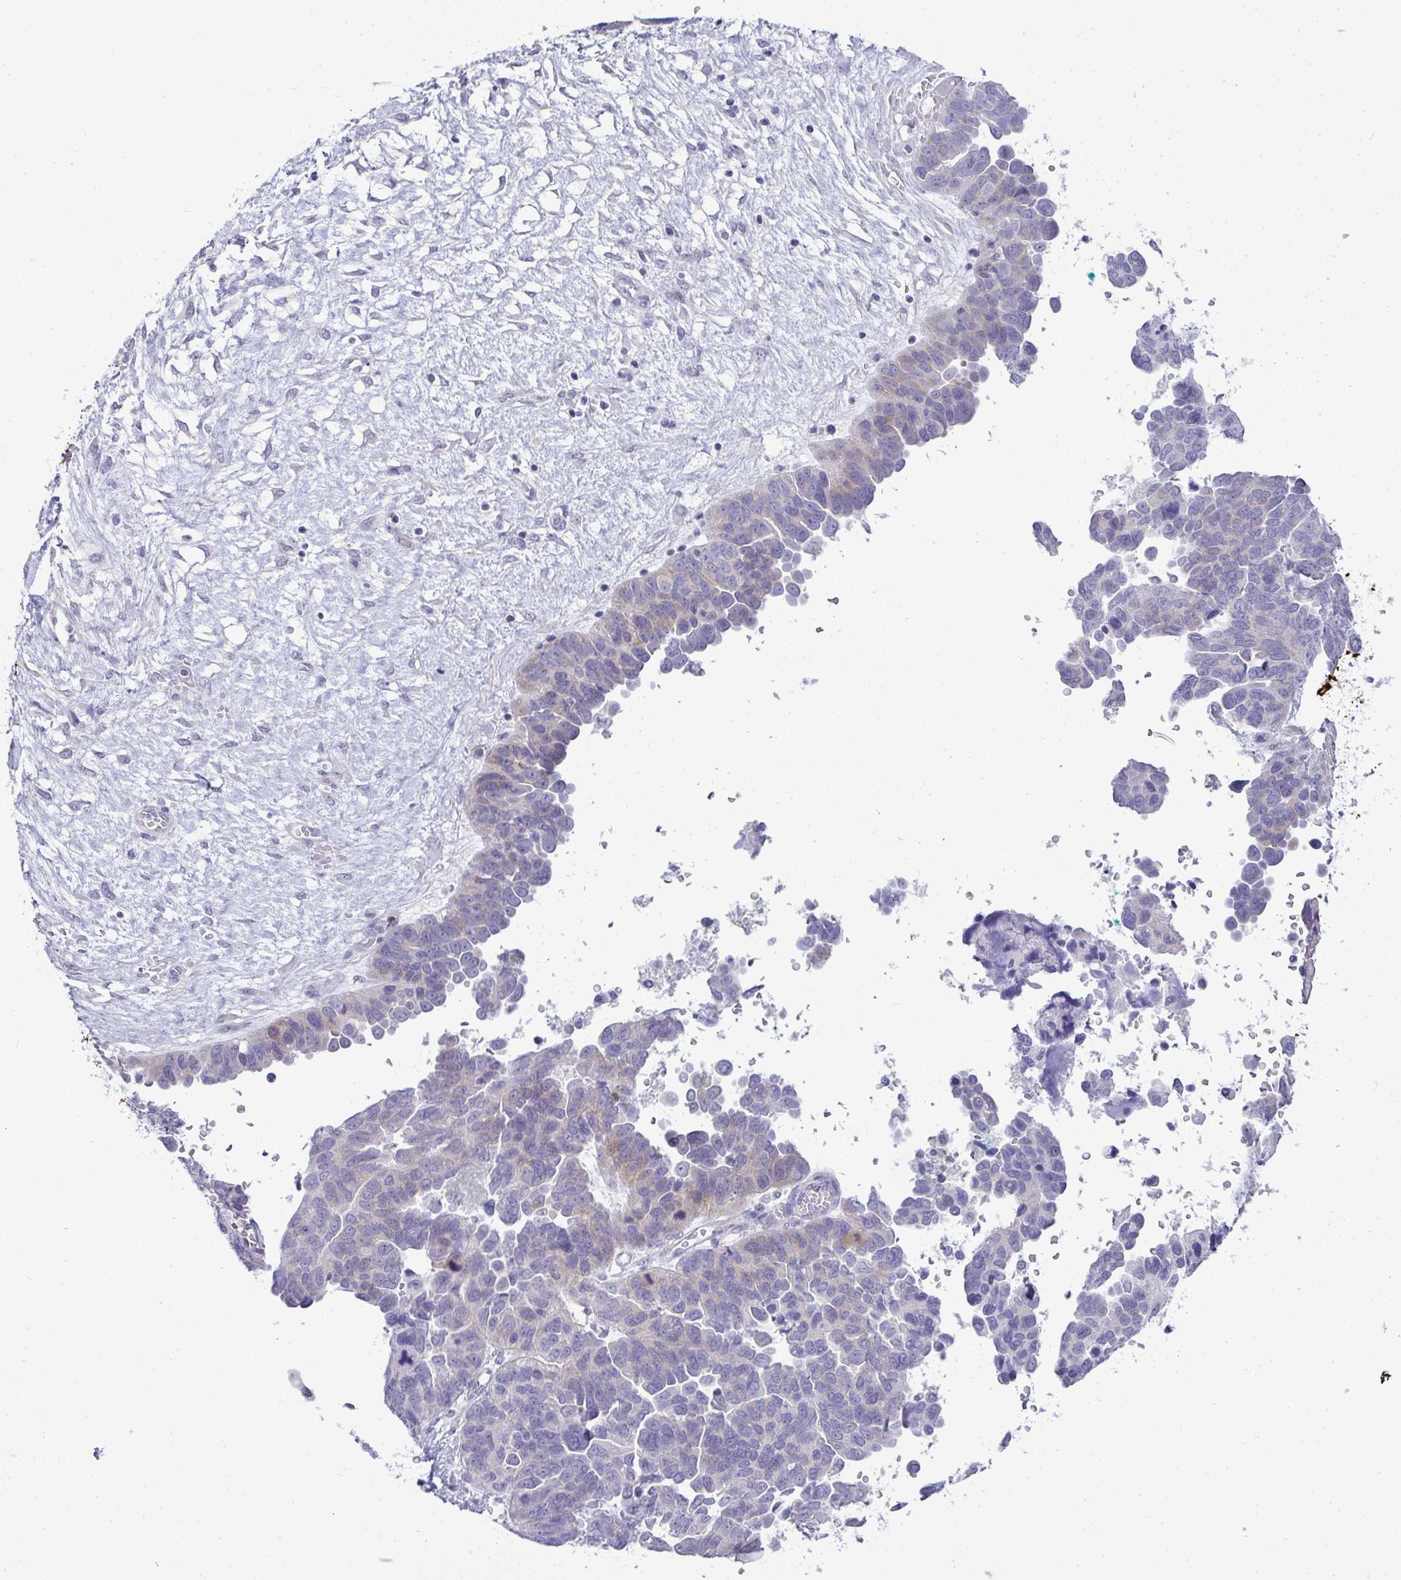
{"staining": {"intensity": "weak", "quantity": "<25%", "location": "cytoplasmic/membranous"}, "tissue": "ovarian cancer", "cell_type": "Tumor cells", "image_type": "cancer", "snomed": [{"axis": "morphology", "description": "Cystadenocarcinoma, serous, NOS"}, {"axis": "topography", "description": "Ovary"}], "caption": "Human ovarian serous cystadenocarcinoma stained for a protein using IHC shows no expression in tumor cells.", "gene": "LIPE", "patient": {"sex": "female", "age": 64}}